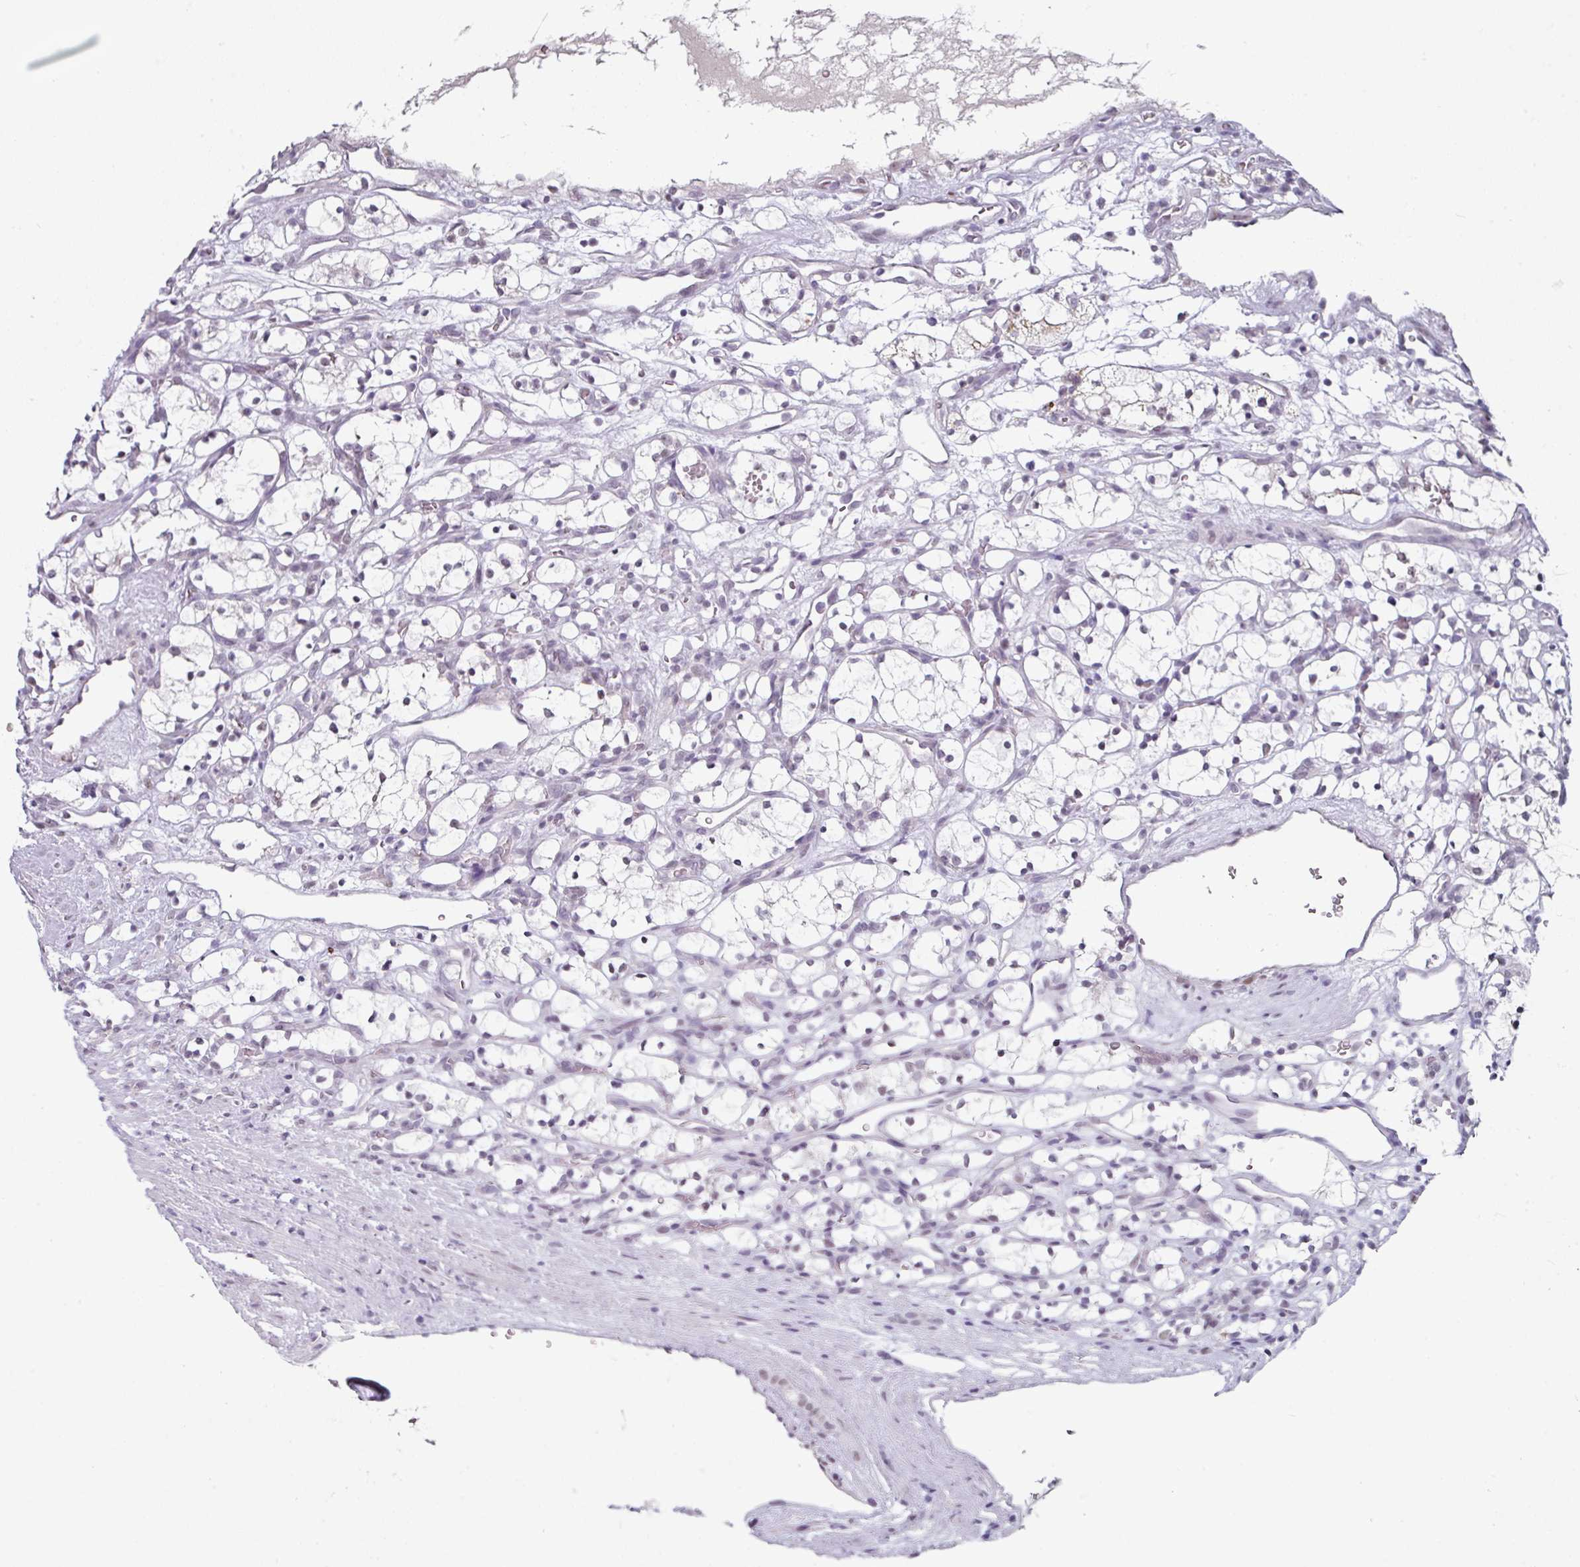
{"staining": {"intensity": "negative", "quantity": "none", "location": "none"}, "tissue": "renal cancer", "cell_type": "Tumor cells", "image_type": "cancer", "snomed": [{"axis": "morphology", "description": "Adenocarcinoma, NOS"}, {"axis": "topography", "description": "Kidney"}], "caption": "Immunohistochemistry (IHC) image of human renal adenocarcinoma stained for a protein (brown), which demonstrates no staining in tumor cells.", "gene": "ELK1", "patient": {"sex": "female", "age": 69}}